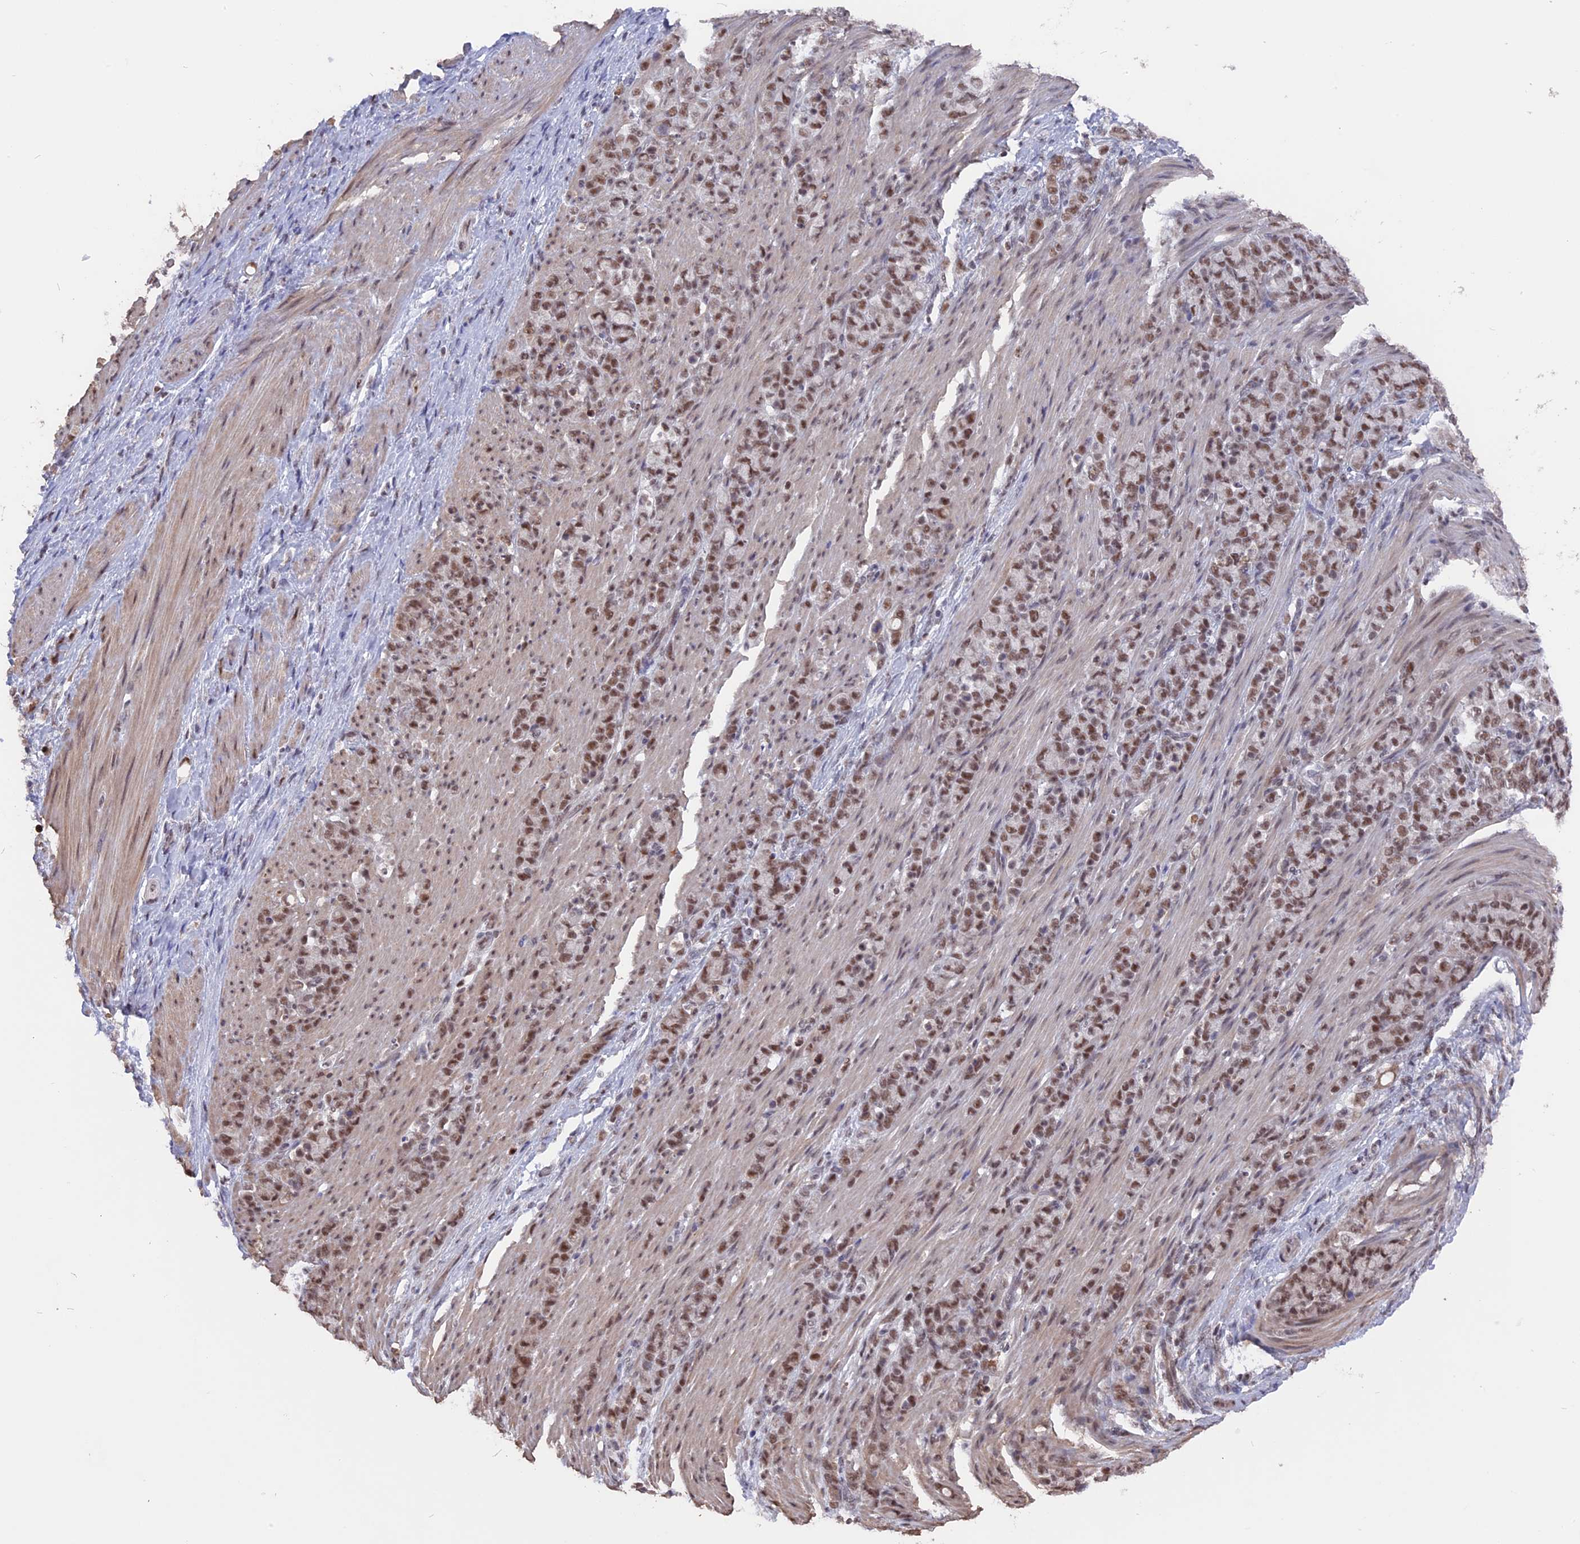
{"staining": {"intensity": "moderate", "quantity": ">75%", "location": "nuclear"}, "tissue": "stomach cancer", "cell_type": "Tumor cells", "image_type": "cancer", "snomed": [{"axis": "morphology", "description": "Adenocarcinoma, NOS"}, {"axis": "topography", "description": "Stomach"}], "caption": "IHC photomicrograph of stomach cancer (adenocarcinoma) stained for a protein (brown), which demonstrates medium levels of moderate nuclear expression in approximately >75% of tumor cells.", "gene": "SF3A2", "patient": {"sex": "female", "age": 79}}